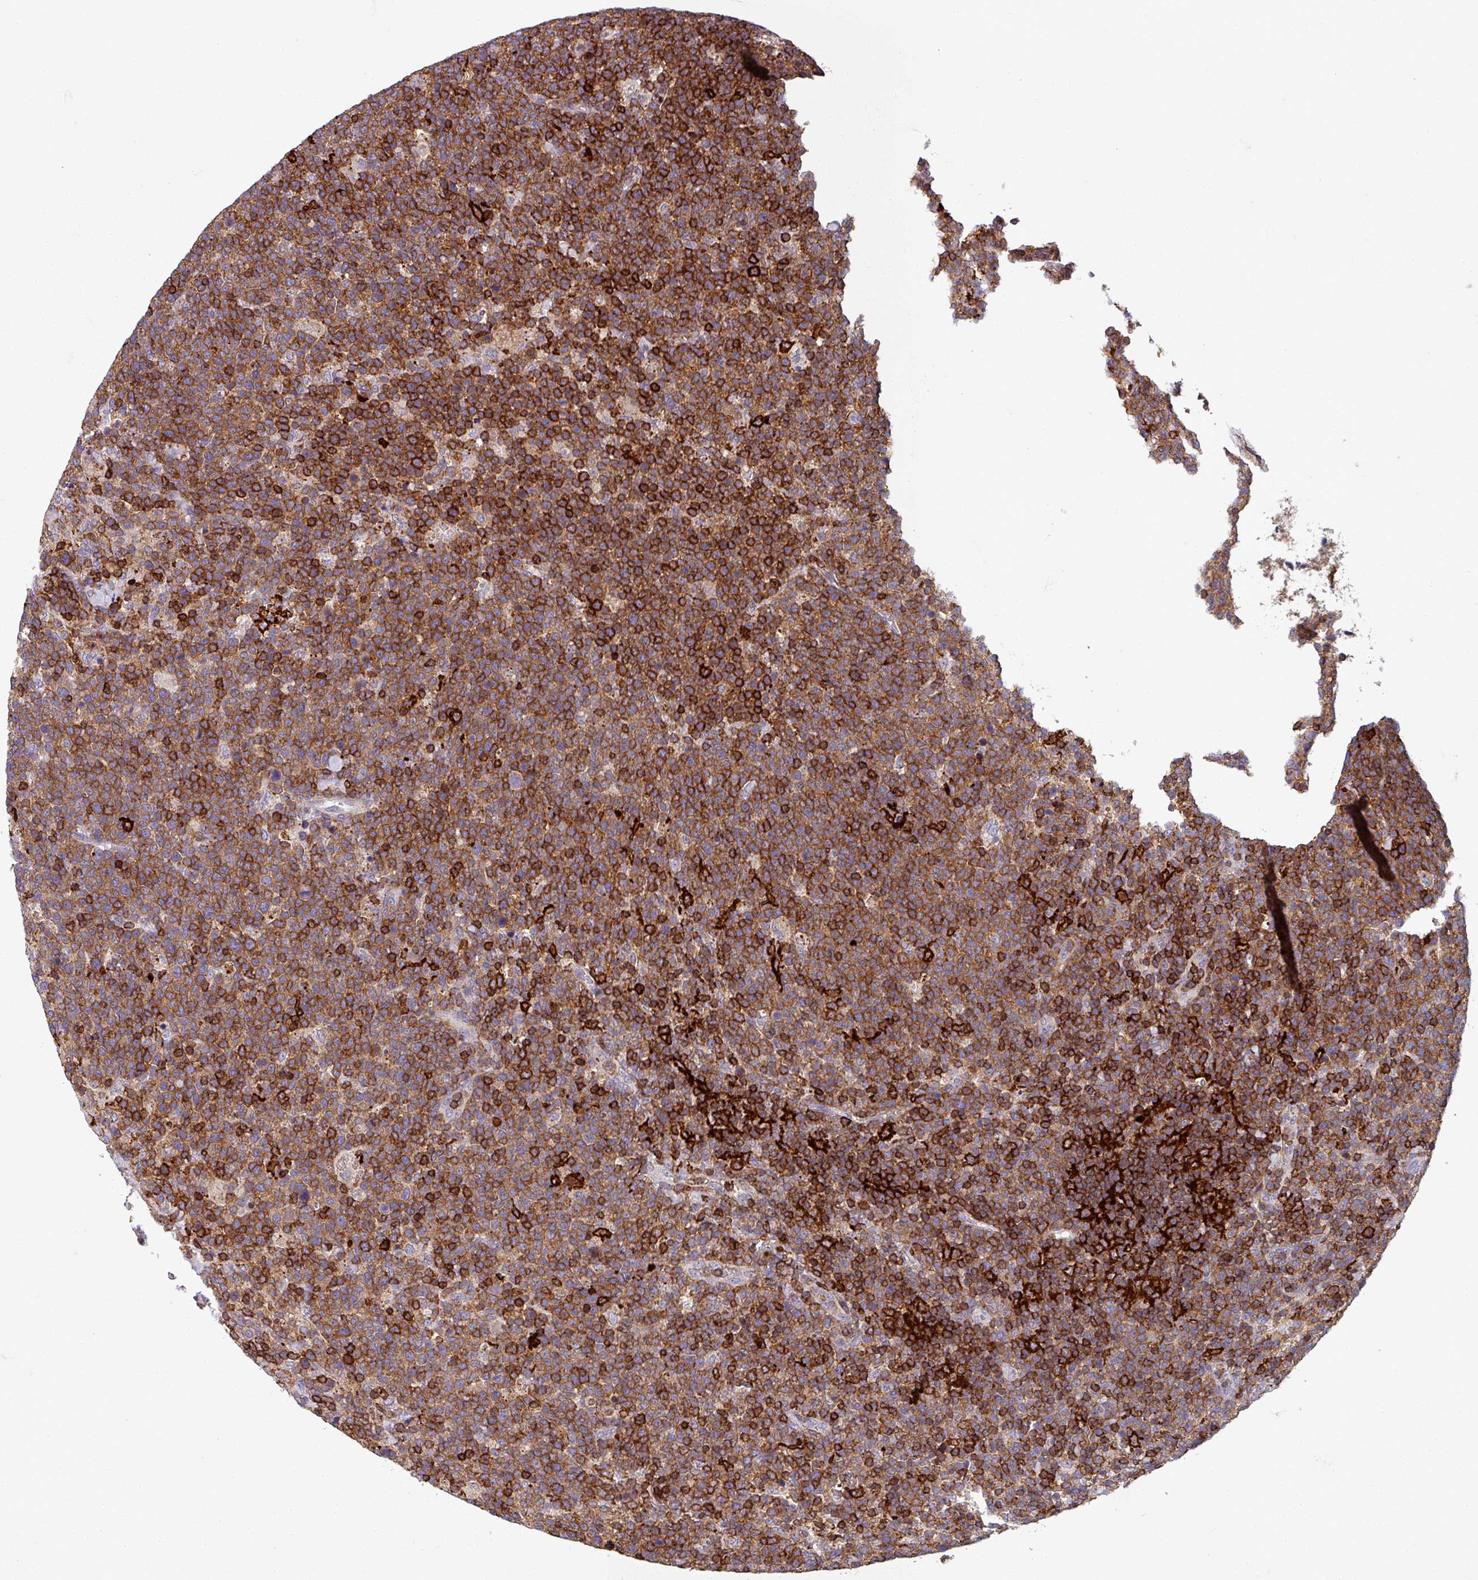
{"staining": {"intensity": "strong", "quantity": ">75%", "location": "cytoplasmic/membranous"}, "tissue": "lymphoma", "cell_type": "Tumor cells", "image_type": "cancer", "snomed": [{"axis": "morphology", "description": "Malignant lymphoma, non-Hodgkin's type, High grade"}, {"axis": "topography", "description": "Lymph node"}], "caption": "A brown stain labels strong cytoplasmic/membranous staining of a protein in lymphoma tumor cells.", "gene": "NEDD9", "patient": {"sex": "male", "age": 61}}